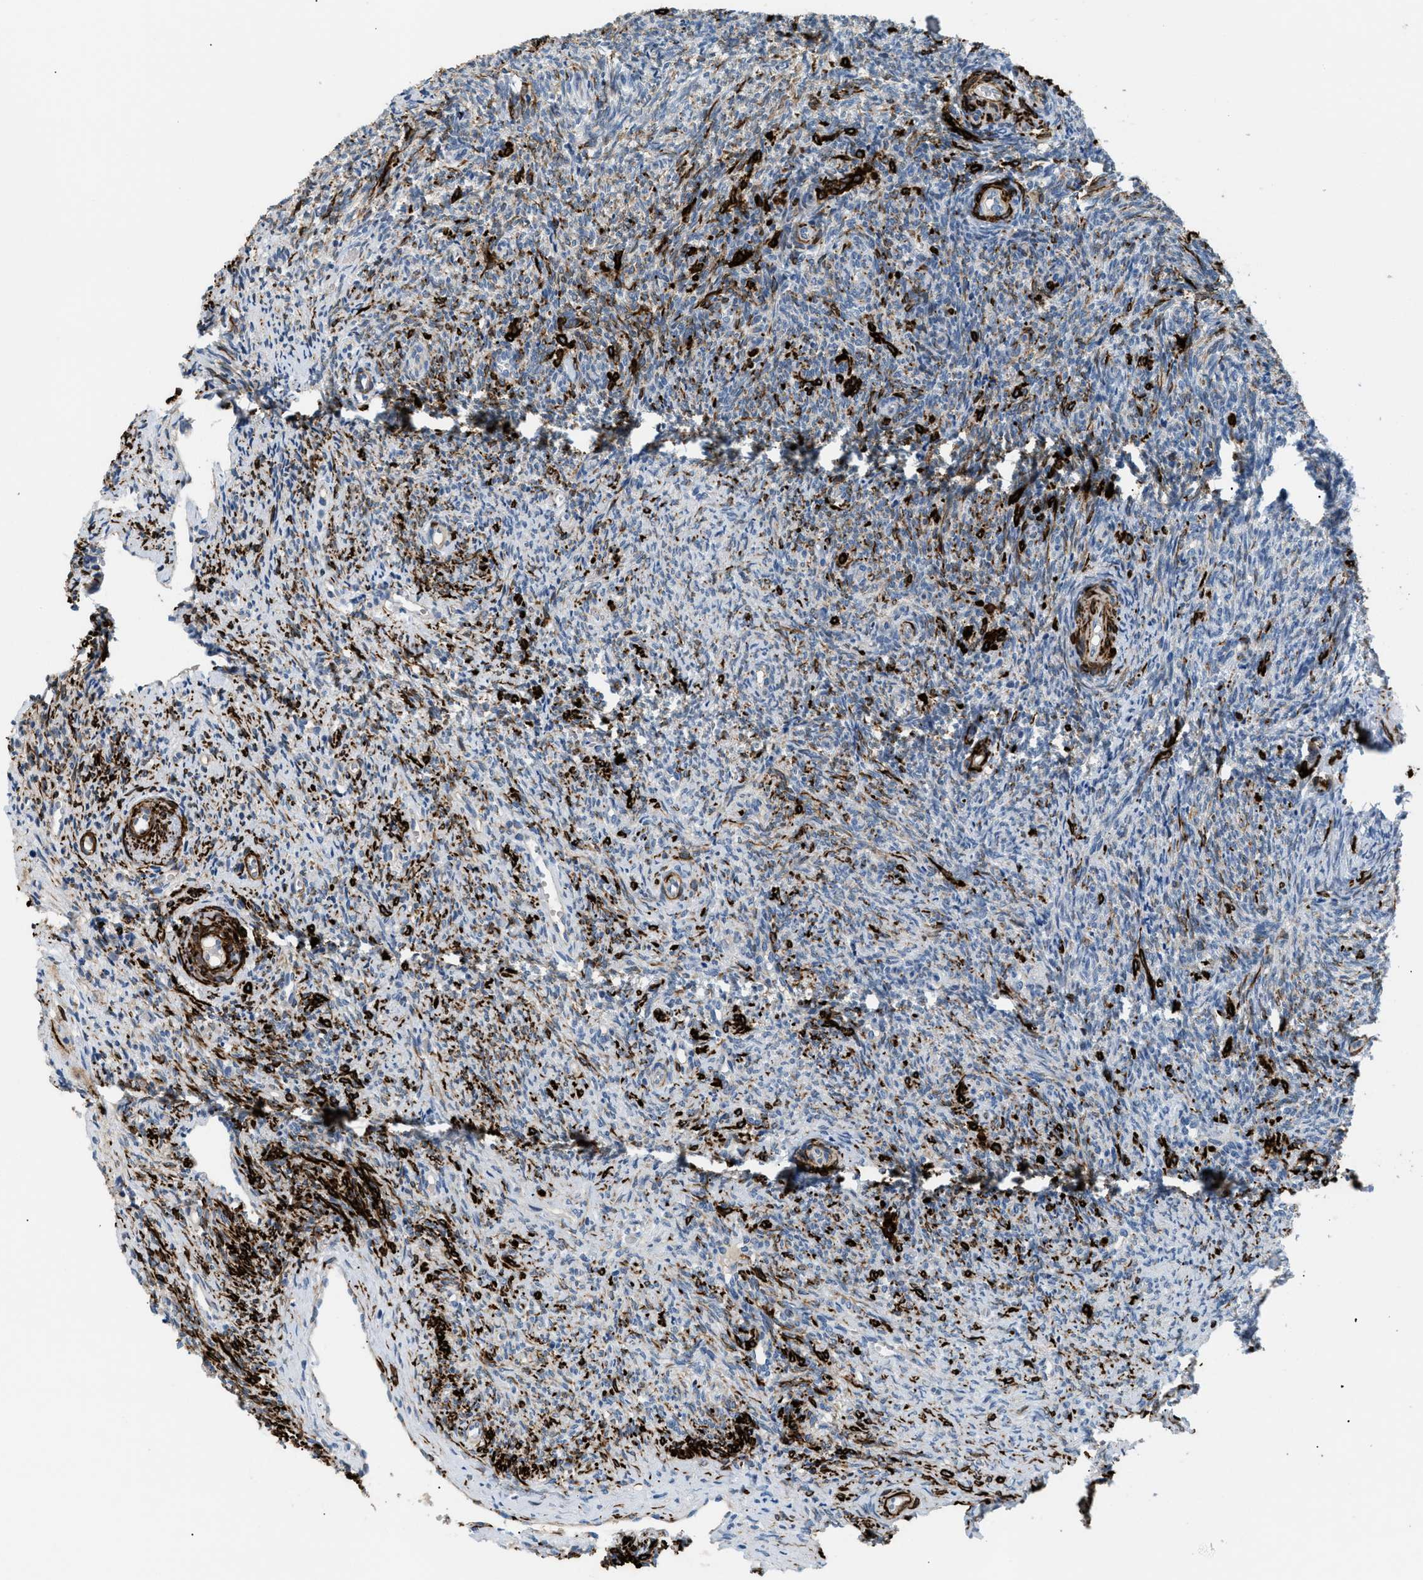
{"staining": {"intensity": "moderate", "quantity": ">75%", "location": "cytoplasmic/membranous"}, "tissue": "ovary", "cell_type": "Follicle cells", "image_type": "normal", "snomed": [{"axis": "morphology", "description": "Normal tissue, NOS"}, {"axis": "topography", "description": "Ovary"}], "caption": "The immunohistochemical stain labels moderate cytoplasmic/membranous staining in follicle cells of normal ovary. Using DAB (3,3'-diaminobenzidine) (brown) and hematoxylin (blue) stains, captured at high magnification using brightfield microscopy.", "gene": "ICA1", "patient": {"sex": "female", "age": 41}}